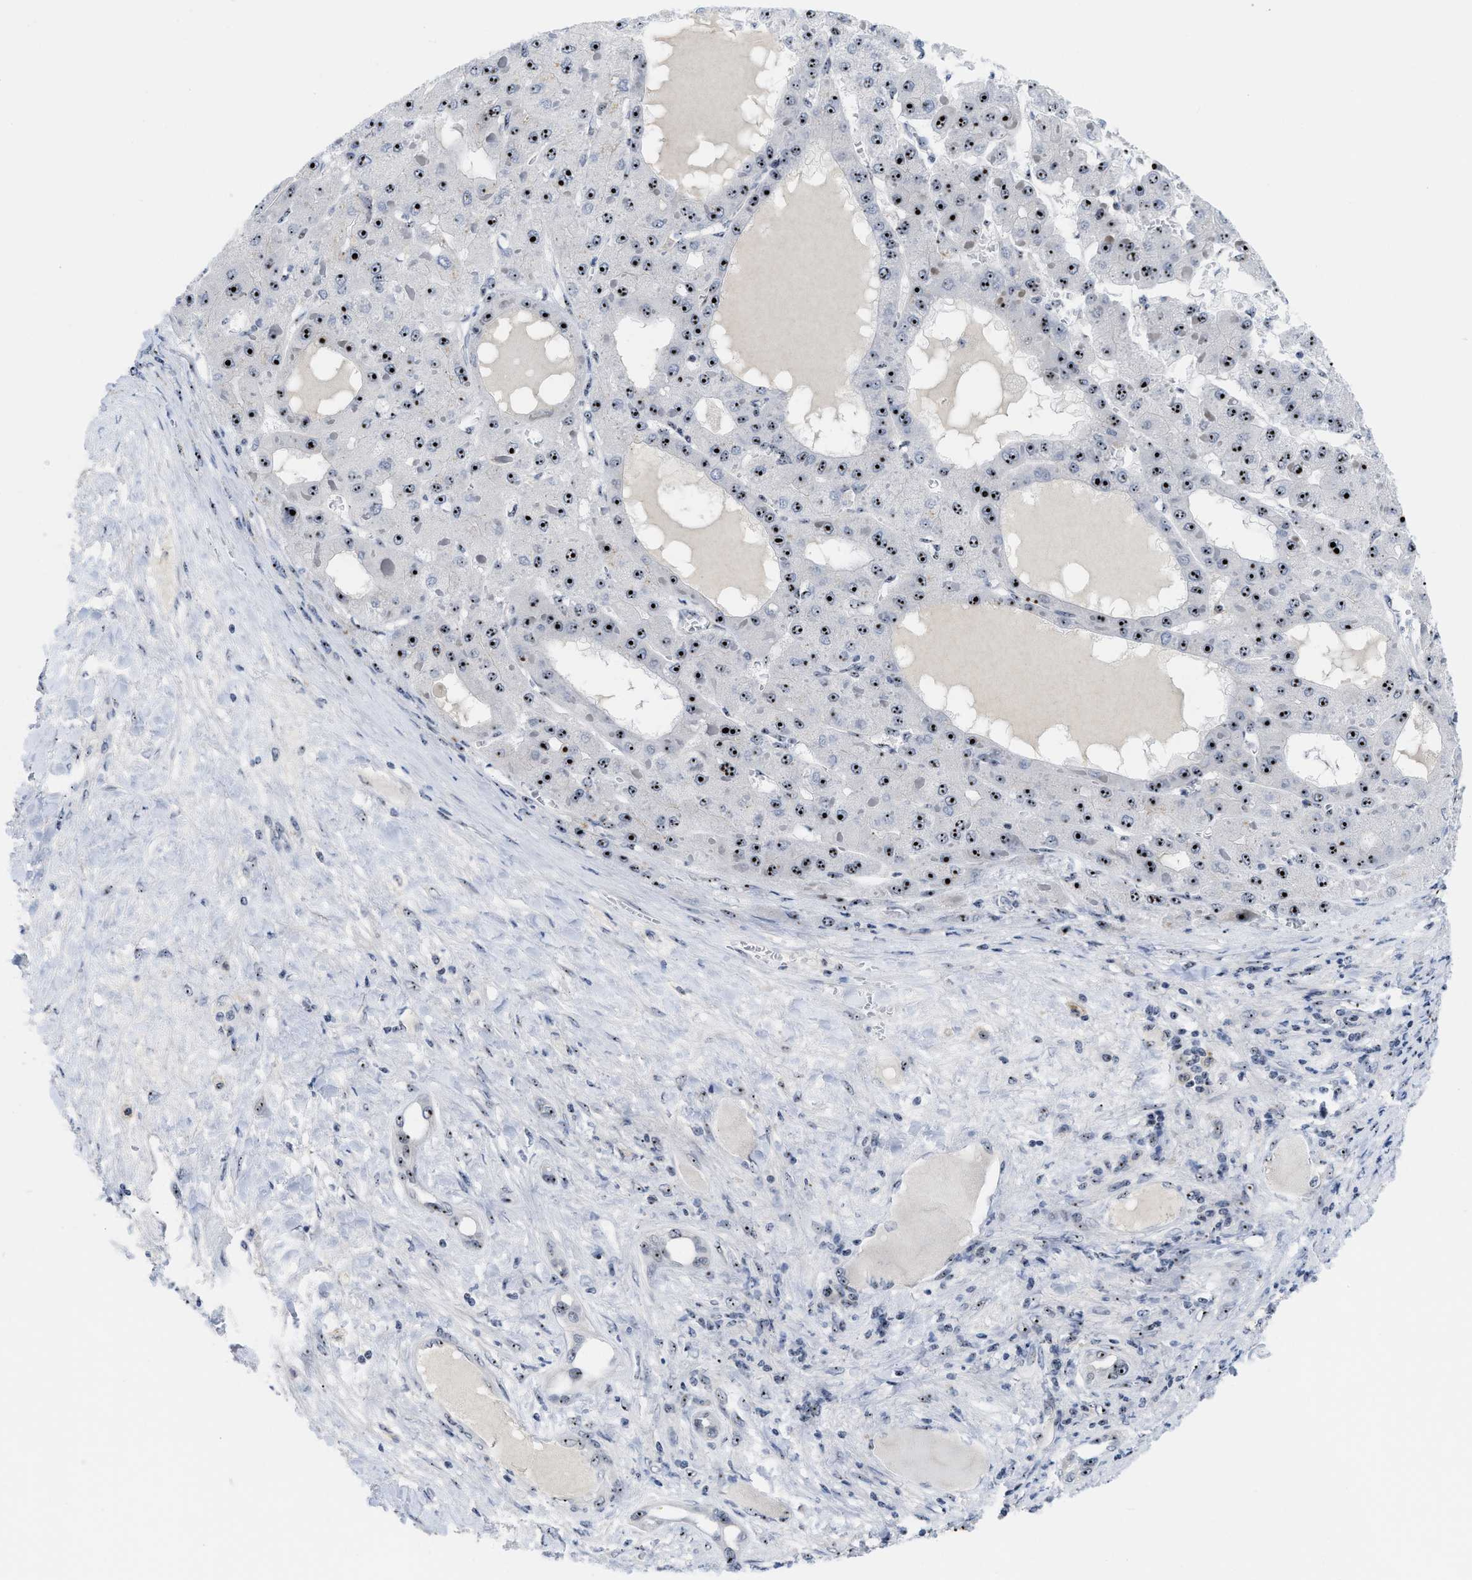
{"staining": {"intensity": "strong", "quantity": "25%-75%", "location": "nuclear"}, "tissue": "liver cancer", "cell_type": "Tumor cells", "image_type": "cancer", "snomed": [{"axis": "morphology", "description": "Carcinoma, Hepatocellular, NOS"}, {"axis": "topography", "description": "Liver"}], "caption": "High-magnification brightfield microscopy of liver cancer stained with DAB (3,3'-diaminobenzidine) (brown) and counterstained with hematoxylin (blue). tumor cells exhibit strong nuclear expression is seen in about25%-75% of cells. (DAB (3,3'-diaminobenzidine) = brown stain, brightfield microscopy at high magnification).", "gene": "NOP58", "patient": {"sex": "female", "age": 73}}